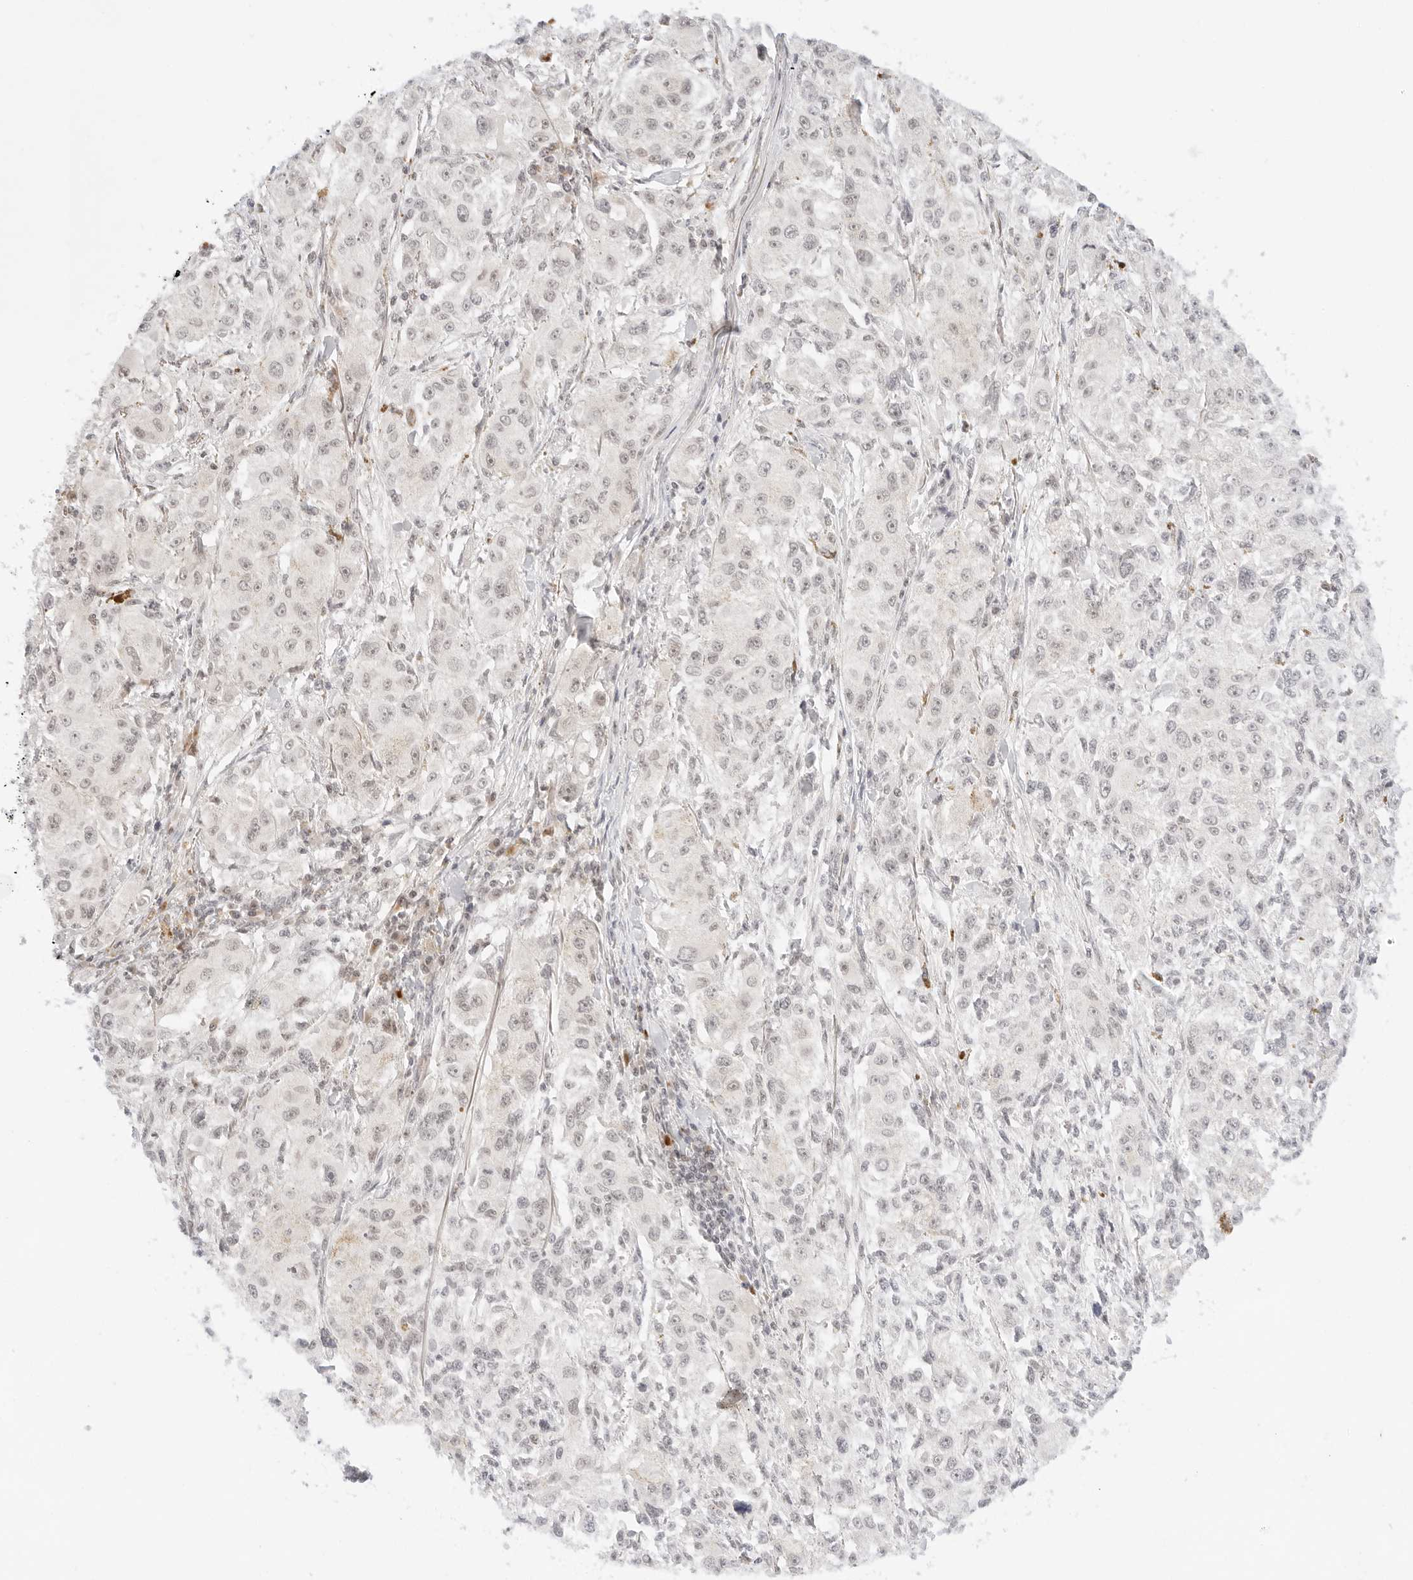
{"staining": {"intensity": "negative", "quantity": "none", "location": "none"}, "tissue": "melanoma", "cell_type": "Tumor cells", "image_type": "cancer", "snomed": [{"axis": "morphology", "description": "Necrosis, NOS"}, {"axis": "morphology", "description": "Malignant melanoma, NOS"}, {"axis": "topography", "description": "Skin"}], "caption": "Histopathology image shows no protein staining in tumor cells of melanoma tissue. (DAB (3,3'-diaminobenzidine) immunohistochemistry (IHC) visualized using brightfield microscopy, high magnification).", "gene": "POLR3C", "patient": {"sex": "female", "age": 87}}